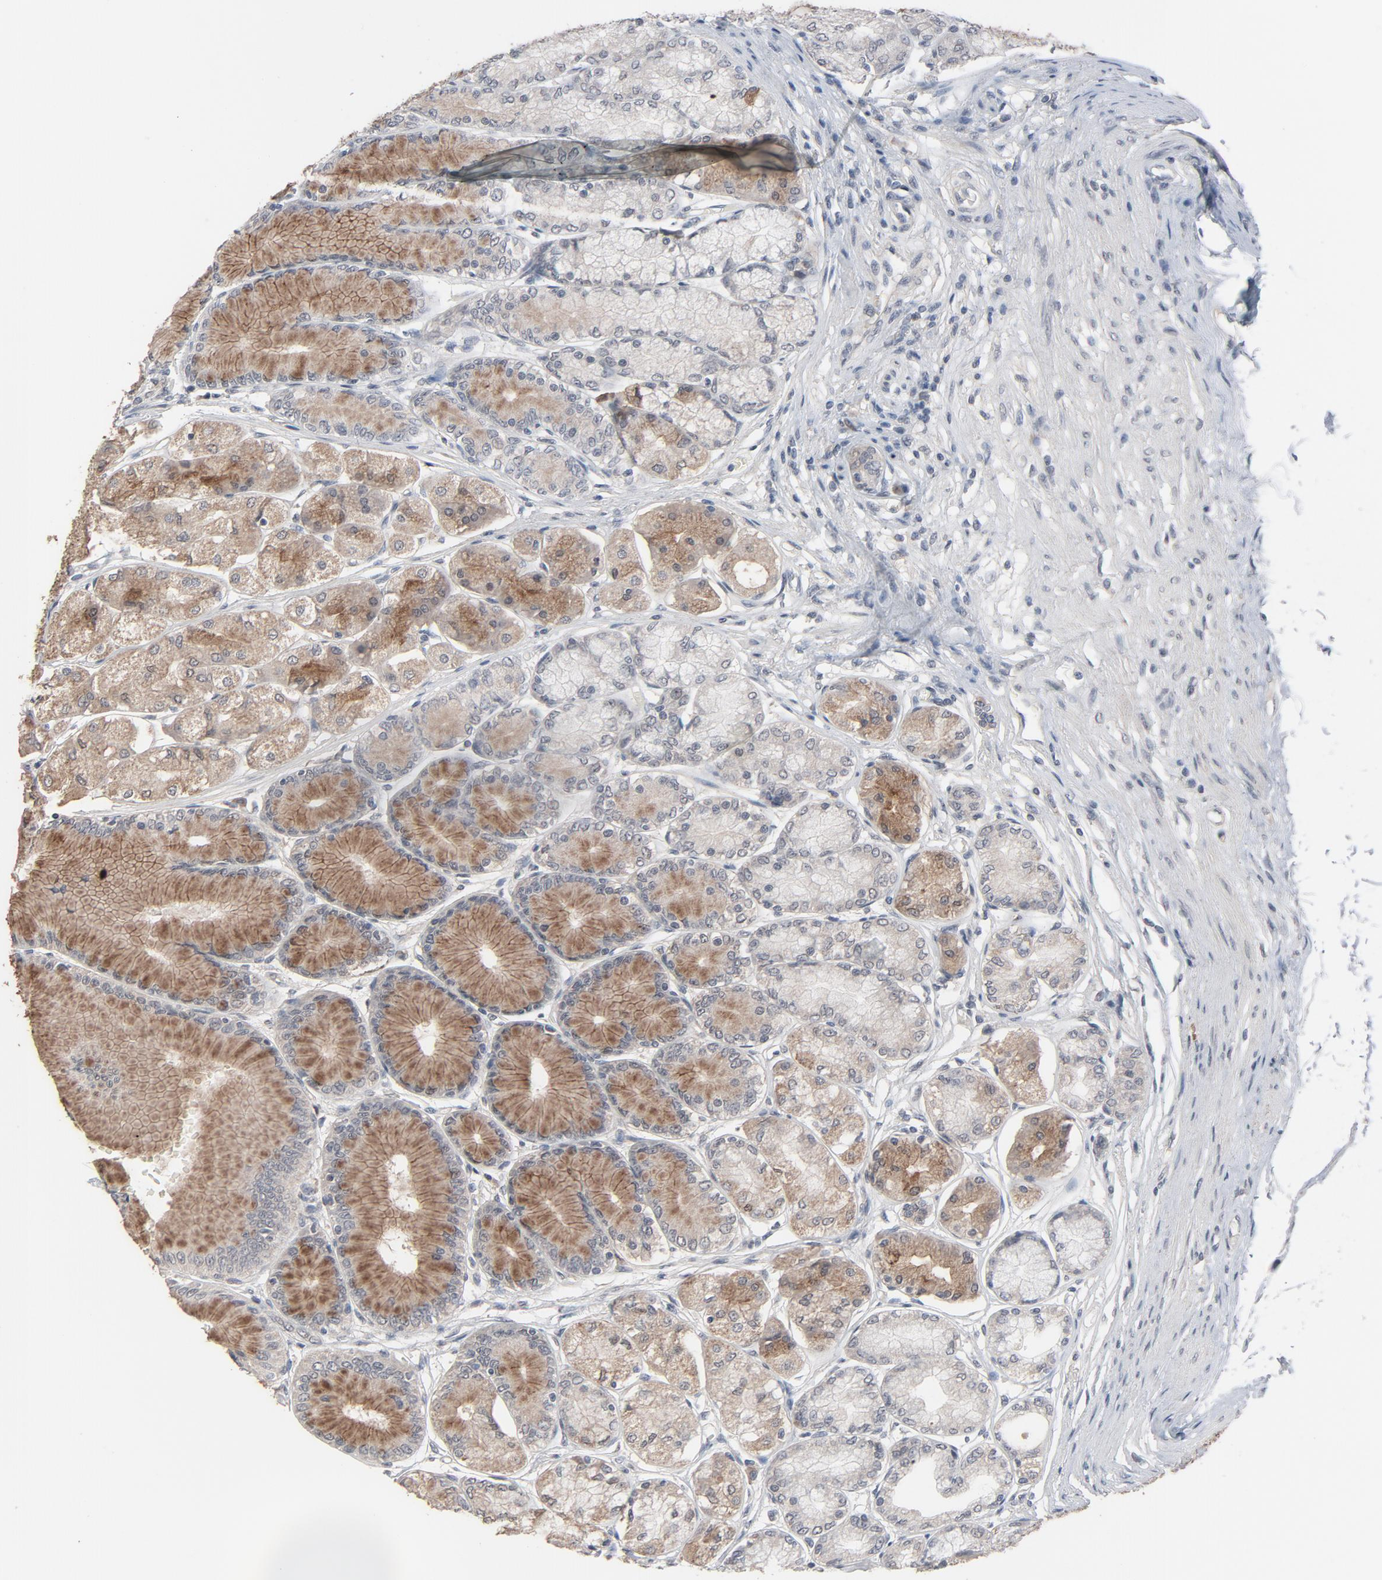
{"staining": {"intensity": "moderate", "quantity": "25%-75%", "location": "cytoplasmic/membranous"}, "tissue": "stomach", "cell_type": "Glandular cells", "image_type": "normal", "snomed": [{"axis": "morphology", "description": "Normal tissue, NOS"}, {"axis": "morphology", "description": "Adenocarcinoma, NOS"}, {"axis": "topography", "description": "Stomach"}, {"axis": "topography", "description": "Stomach, lower"}], "caption": "Immunohistochemical staining of normal human stomach displays medium levels of moderate cytoplasmic/membranous positivity in approximately 25%-75% of glandular cells.", "gene": "MT3", "patient": {"sex": "female", "age": 65}}